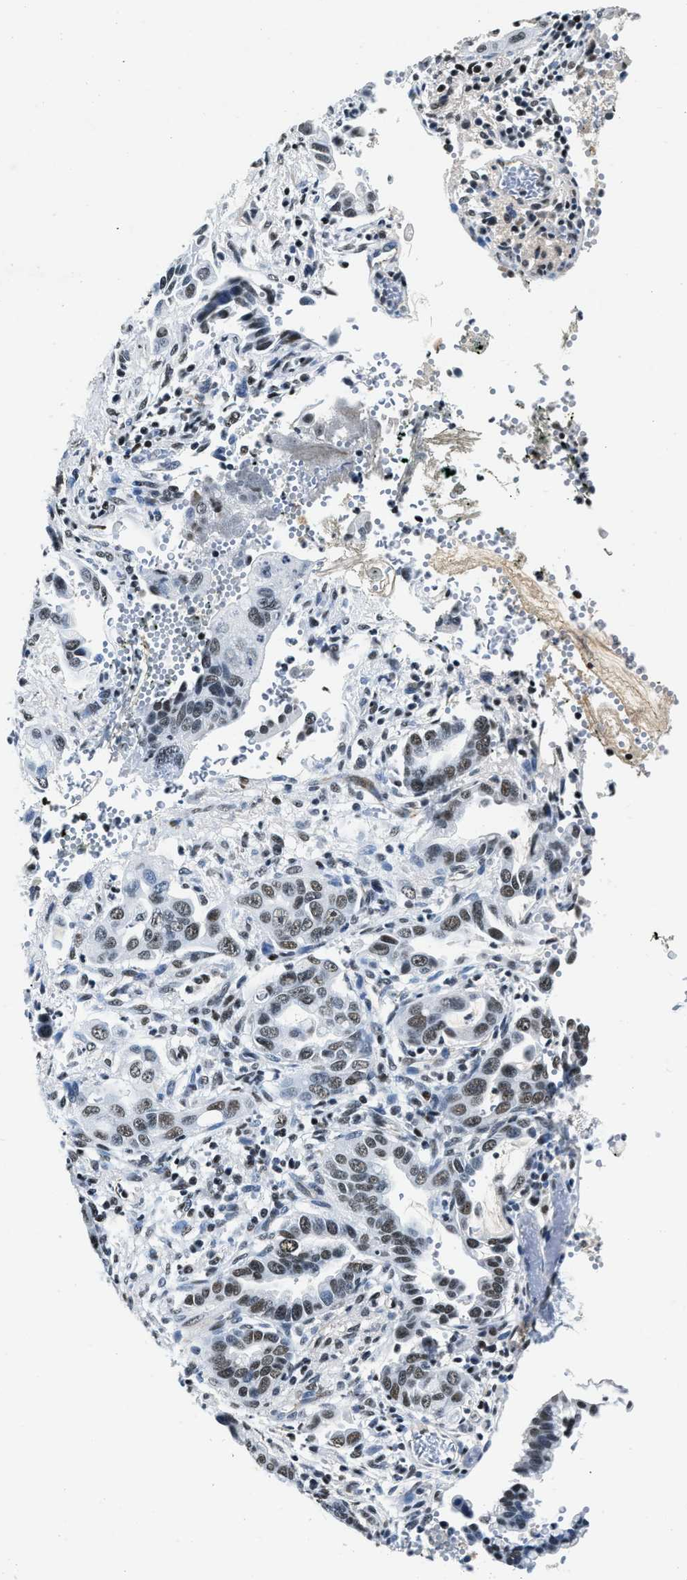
{"staining": {"intensity": "weak", "quantity": ">75%", "location": "nuclear"}, "tissue": "pancreatic cancer", "cell_type": "Tumor cells", "image_type": "cancer", "snomed": [{"axis": "morphology", "description": "Adenocarcinoma, NOS"}, {"axis": "topography", "description": "Pancreas"}], "caption": "Immunohistochemistry (DAB) staining of human pancreatic adenocarcinoma shows weak nuclear protein positivity in approximately >75% of tumor cells.", "gene": "CCNE1", "patient": {"sex": "female", "age": 70}}